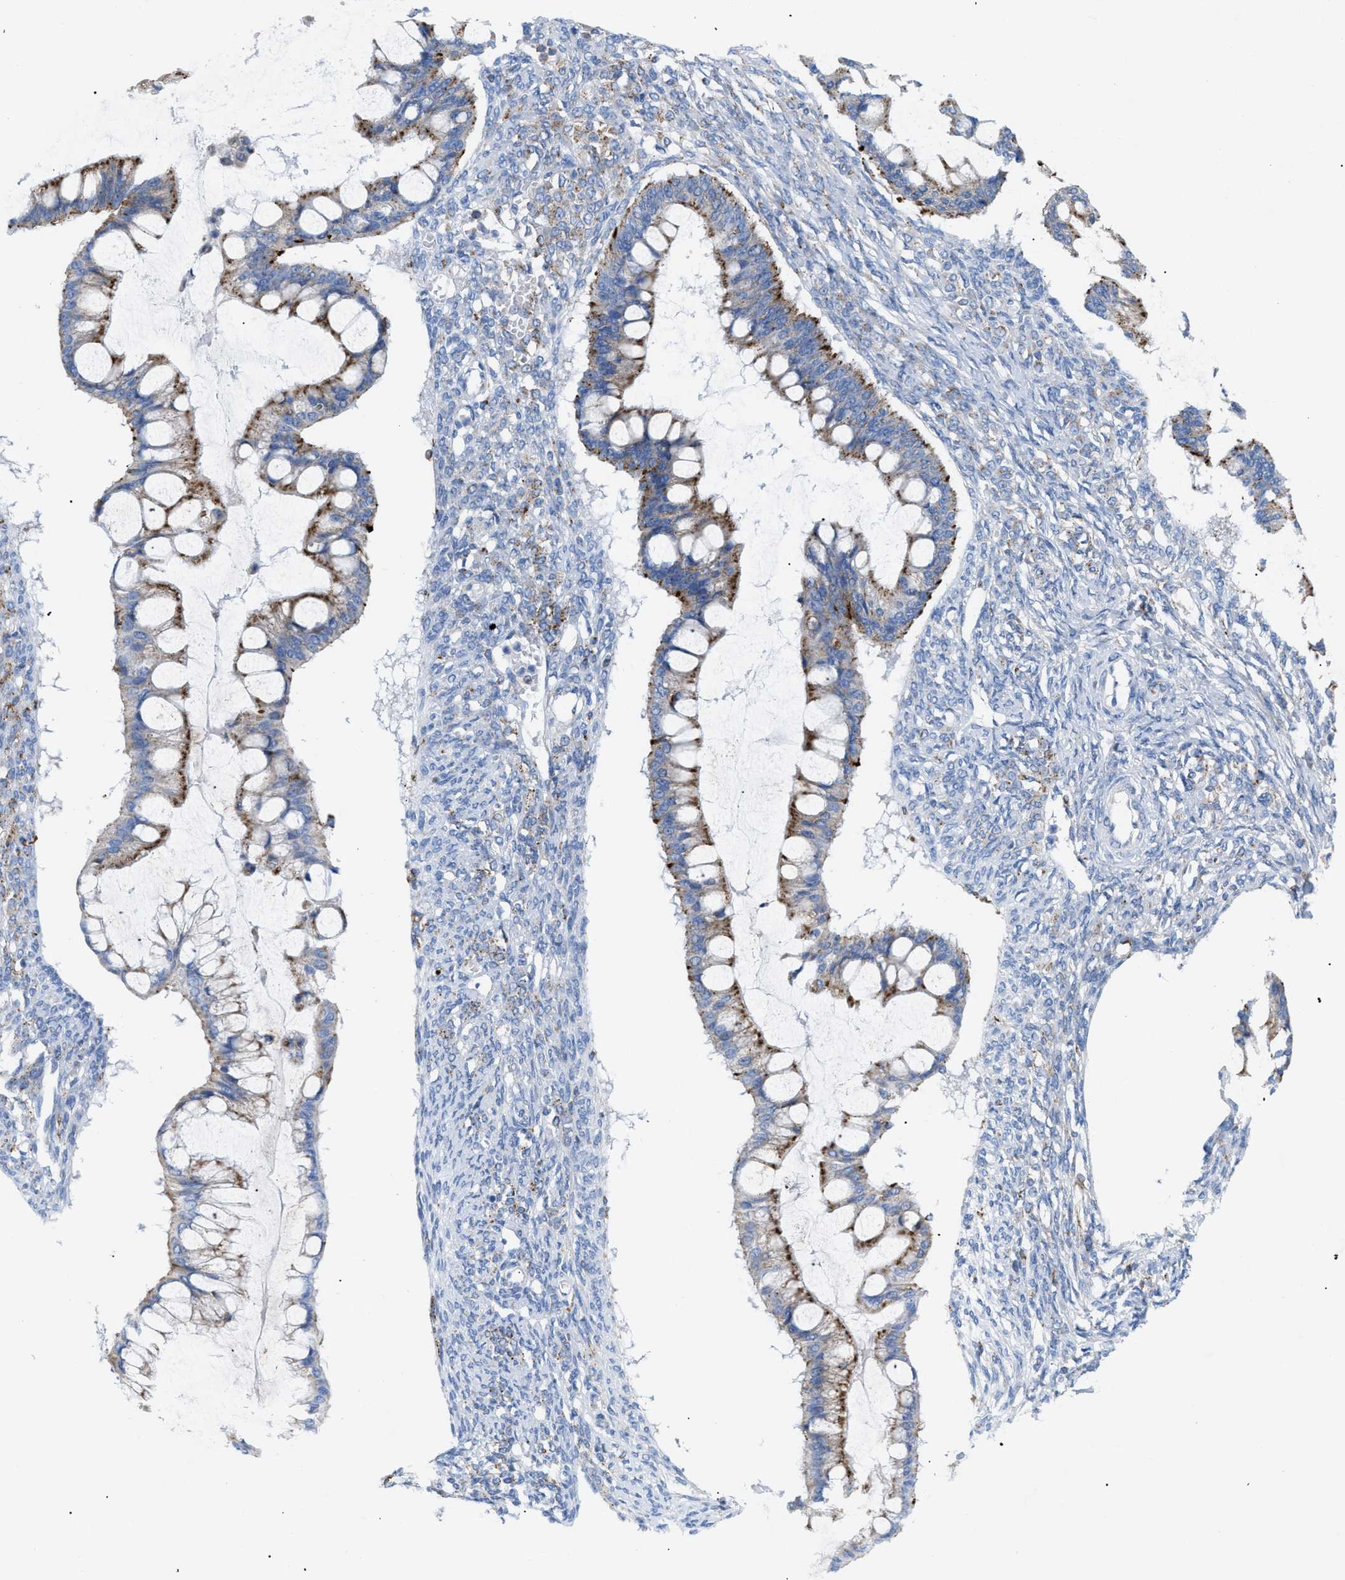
{"staining": {"intensity": "moderate", "quantity": ">75%", "location": "cytoplasmic/membranous"}, "tissue": "ovarian cancer", "cell_type": "Tumor cells", "image_type": "cancer", "snomed": [{"axis": "morphology", "description": "Cystadenocarcinoma, mucinous, NOS"}, {"axis": "topography", "description": "Ovary"}], "caption": "Immunohistochemistry image of human ovarian cancer stained for a protein (brown), which demonstrates medium levels of moderate cytoplasmic/membranous positivity in approximately >75% of tumor cells.", "gene": "DRAM2", "patient": {"sex": "female", "age": 73}}